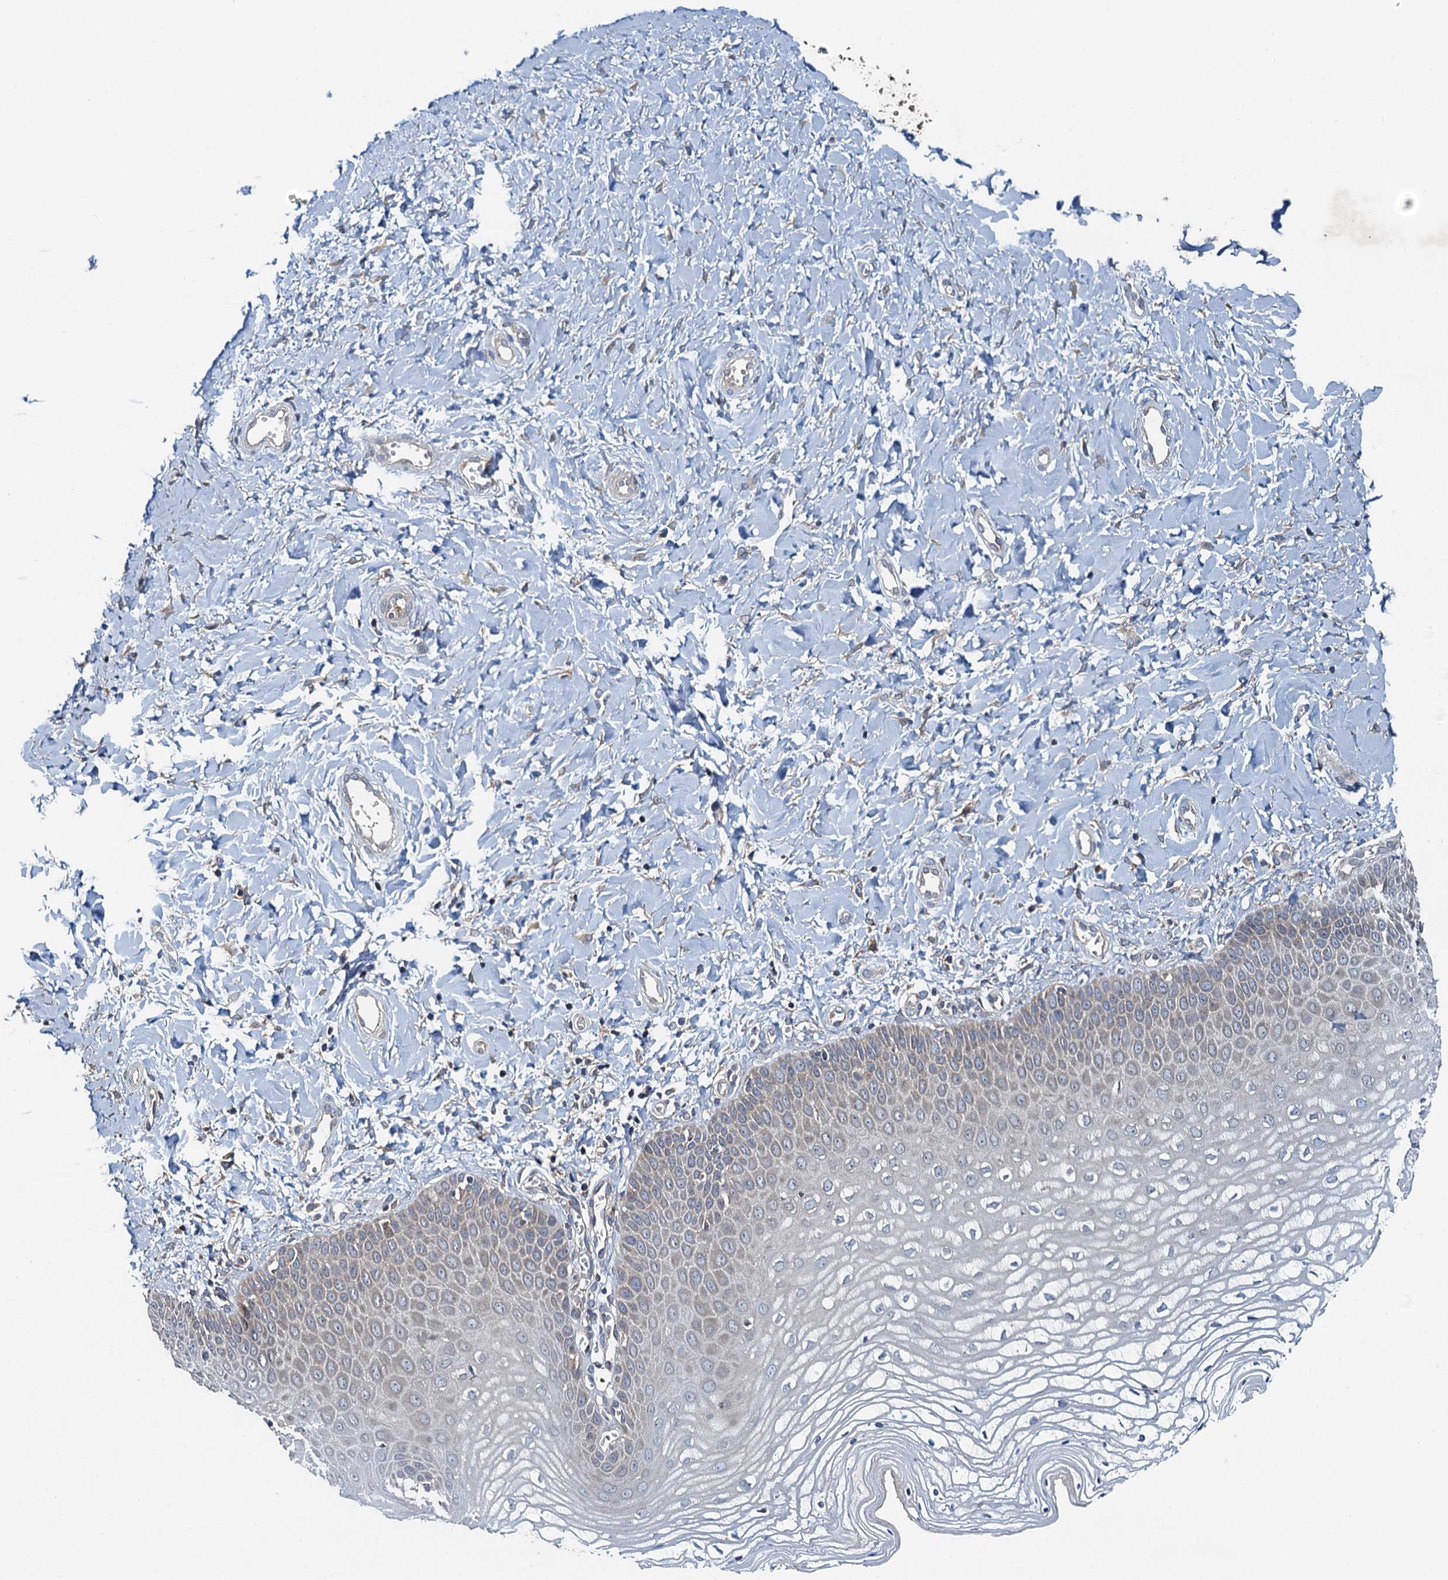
{"staining": {"intensity": "moderate", "quantity": "<25%", "location": "cytoplasmic/membranous"}, "tissue": "vagina", "cell_type": "Squamous epithelial cells", "image_type": "normal", "snomed": [{"axis": "morphology", "description": "Normal tissue, NOS"}, {"axis": "topography", "description": "Vagina"}, {"axis": "topography", "description": "Cervix"}], "caption": "Vagina stained with a brown dye demonstrates moderate cytoplasmic/membranous positive positivity in approximately <25% of squamous epithelial cells.", "gene": "EFL1", "patient": {"sex": "female", "age": 40}}